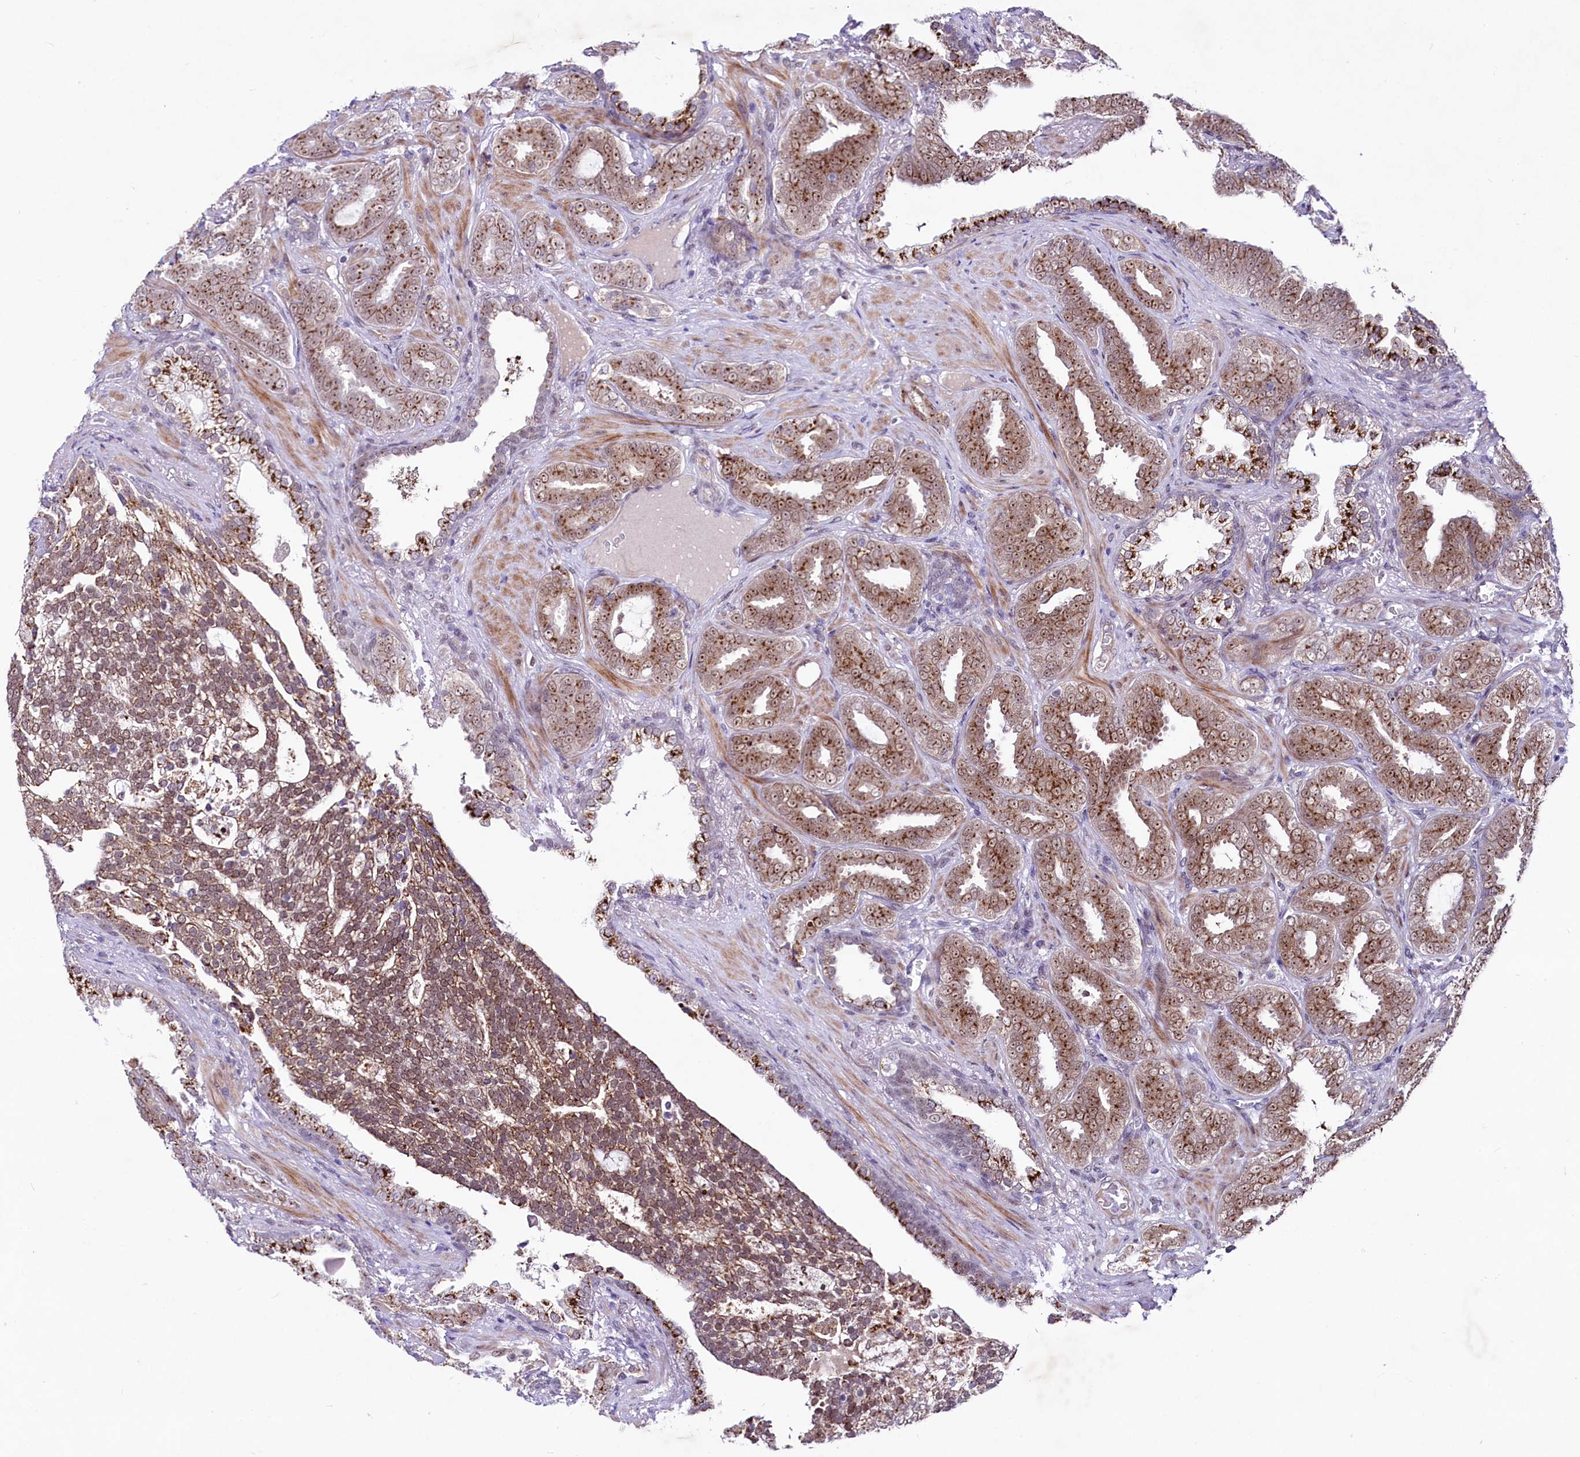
{"staining": {"intensity": "moderate", "quantity": ">75%", "location": "cytoplasmic/membranous,nuclear"}, "tissue": "prostate cancer", "cell_type": "Tumor cells", "image_type": "cancer", "snomed": [{"axis": "morphology", "description": "Adenocarcinoma, High grade"}, {"axis": "topography", "description": "Prostate and seminal vesicle, NOS"}], "caption": "About >75% of tumor cells in human prostate cancer (adenocarcinoma (high-grade)) show moderate cytoplasmic/membranous and nuclear protein expression as visualized by brown immunohistochemical staining.", "gene": "LEUTX", "patient": {"sex": "male", "age": 67}}